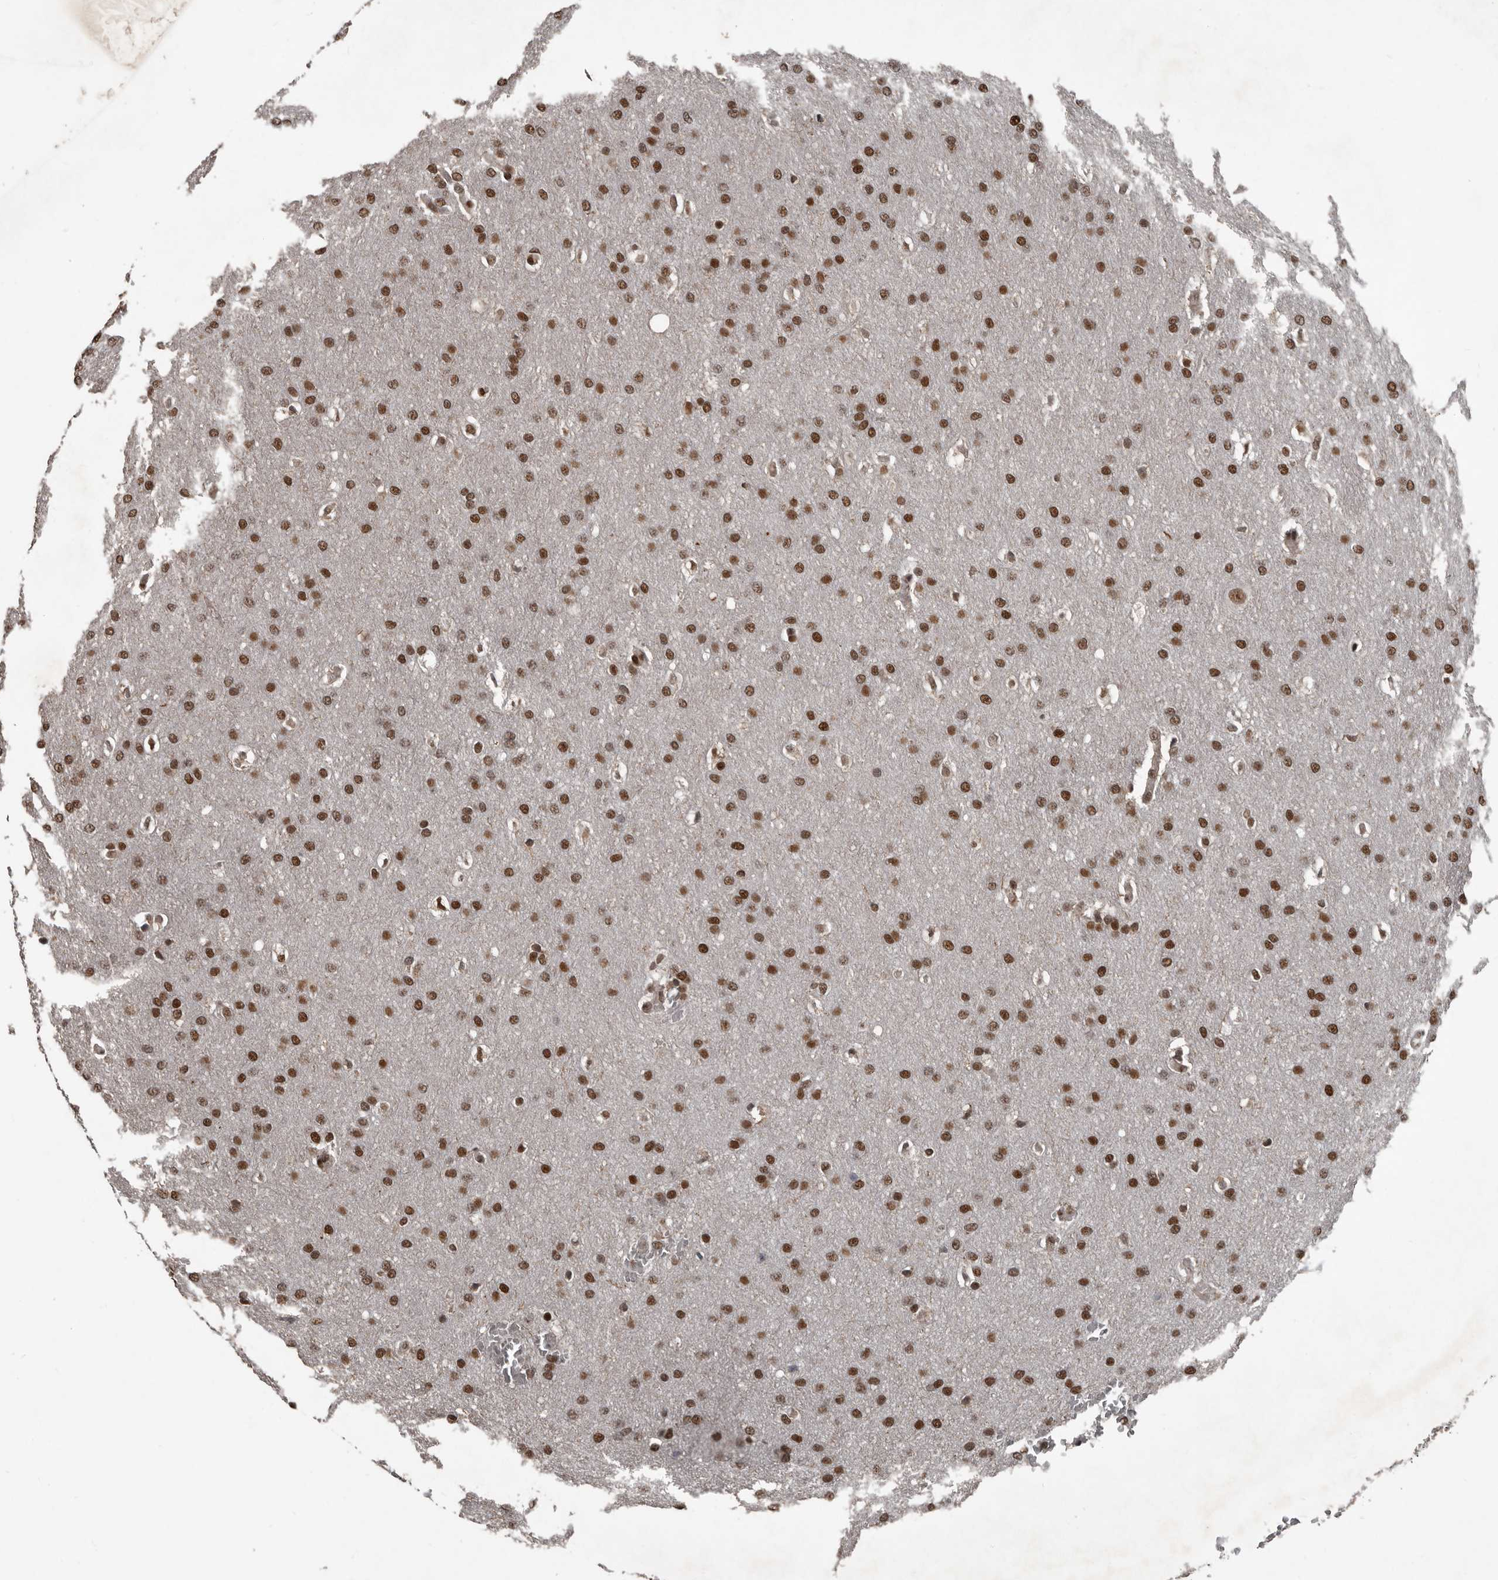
{"staining": {"intensity": "strong", "quantity": ">75%", "location": "nuclear"}, "tissue": "glioma", "cell_type": "Tumor cells", "image_type": "cancer", "snomed": [{"axis": "morphology", "description": "Glioma, malignant, Low grade"}, {"axis": "topography", "description": "Brain"}], "caption": "There is high levels of strong nuclear expression in tumor cells of glioma, as demonstrated by immunohistochemical staining (brown color).", "gene": "CHD1L", "patient": {"sex": "female", "age": 37}}